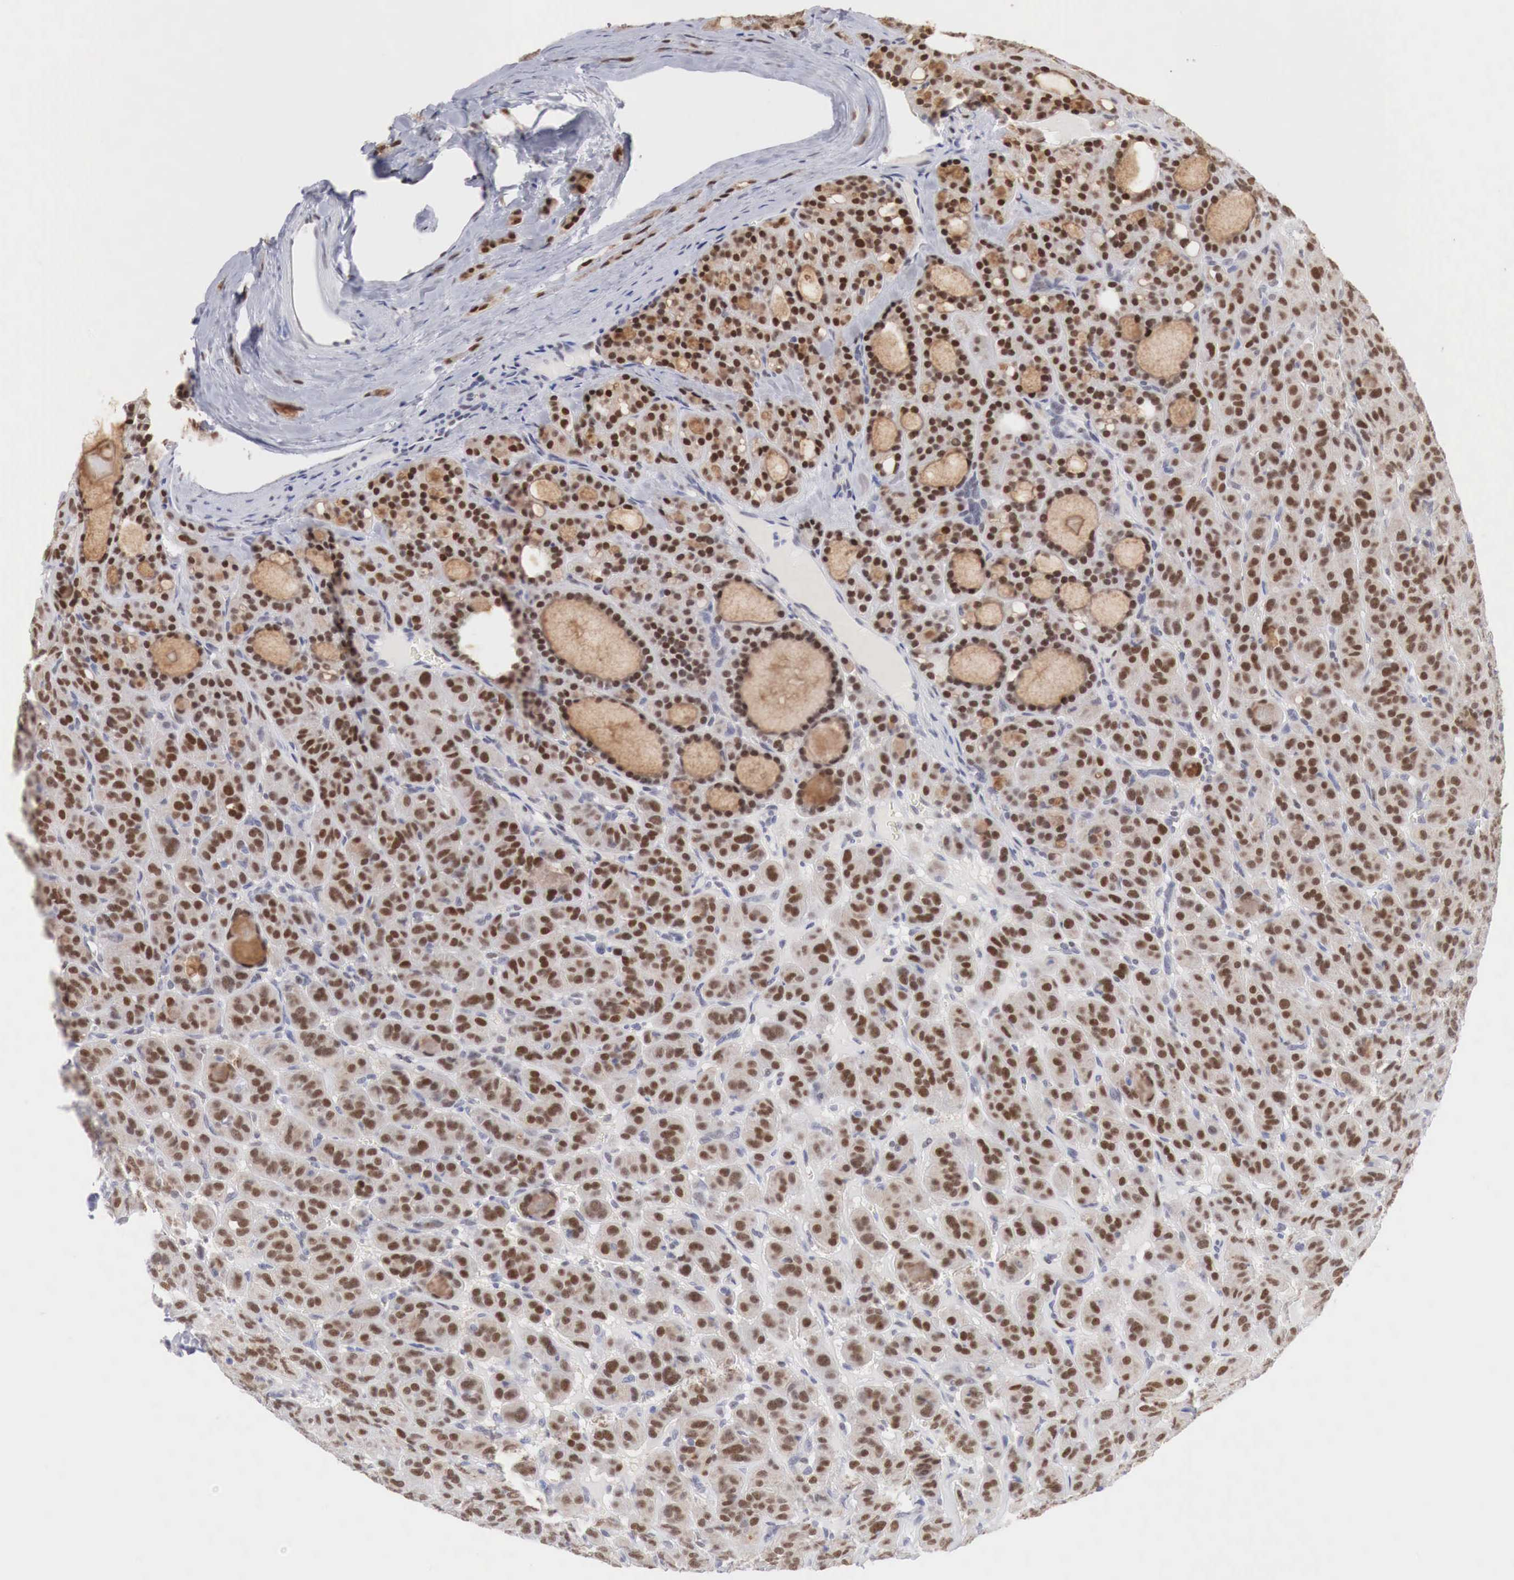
{"staining": {"intensity": "strong", "quantity": ">75%", "location": "nuclear"}, "tissue": "thyroid cancer", "cell_type": "Tumor cells", "image_type": "cancer", "snomed": [{"axis": "morphology", "description": "Follicular adenoma carcinoma, NOS"}, {"axis": "topography", "description": "Thyroid gland"}], "caption": "The histopathology image reveals a brown stain indicating the presence of a protein in the nuclear of tumor cells in thyroid cancer (follicular adenoma carcinoma).", "gene": "FOXP2", "patient": {"sex": "female", "age": 71}}